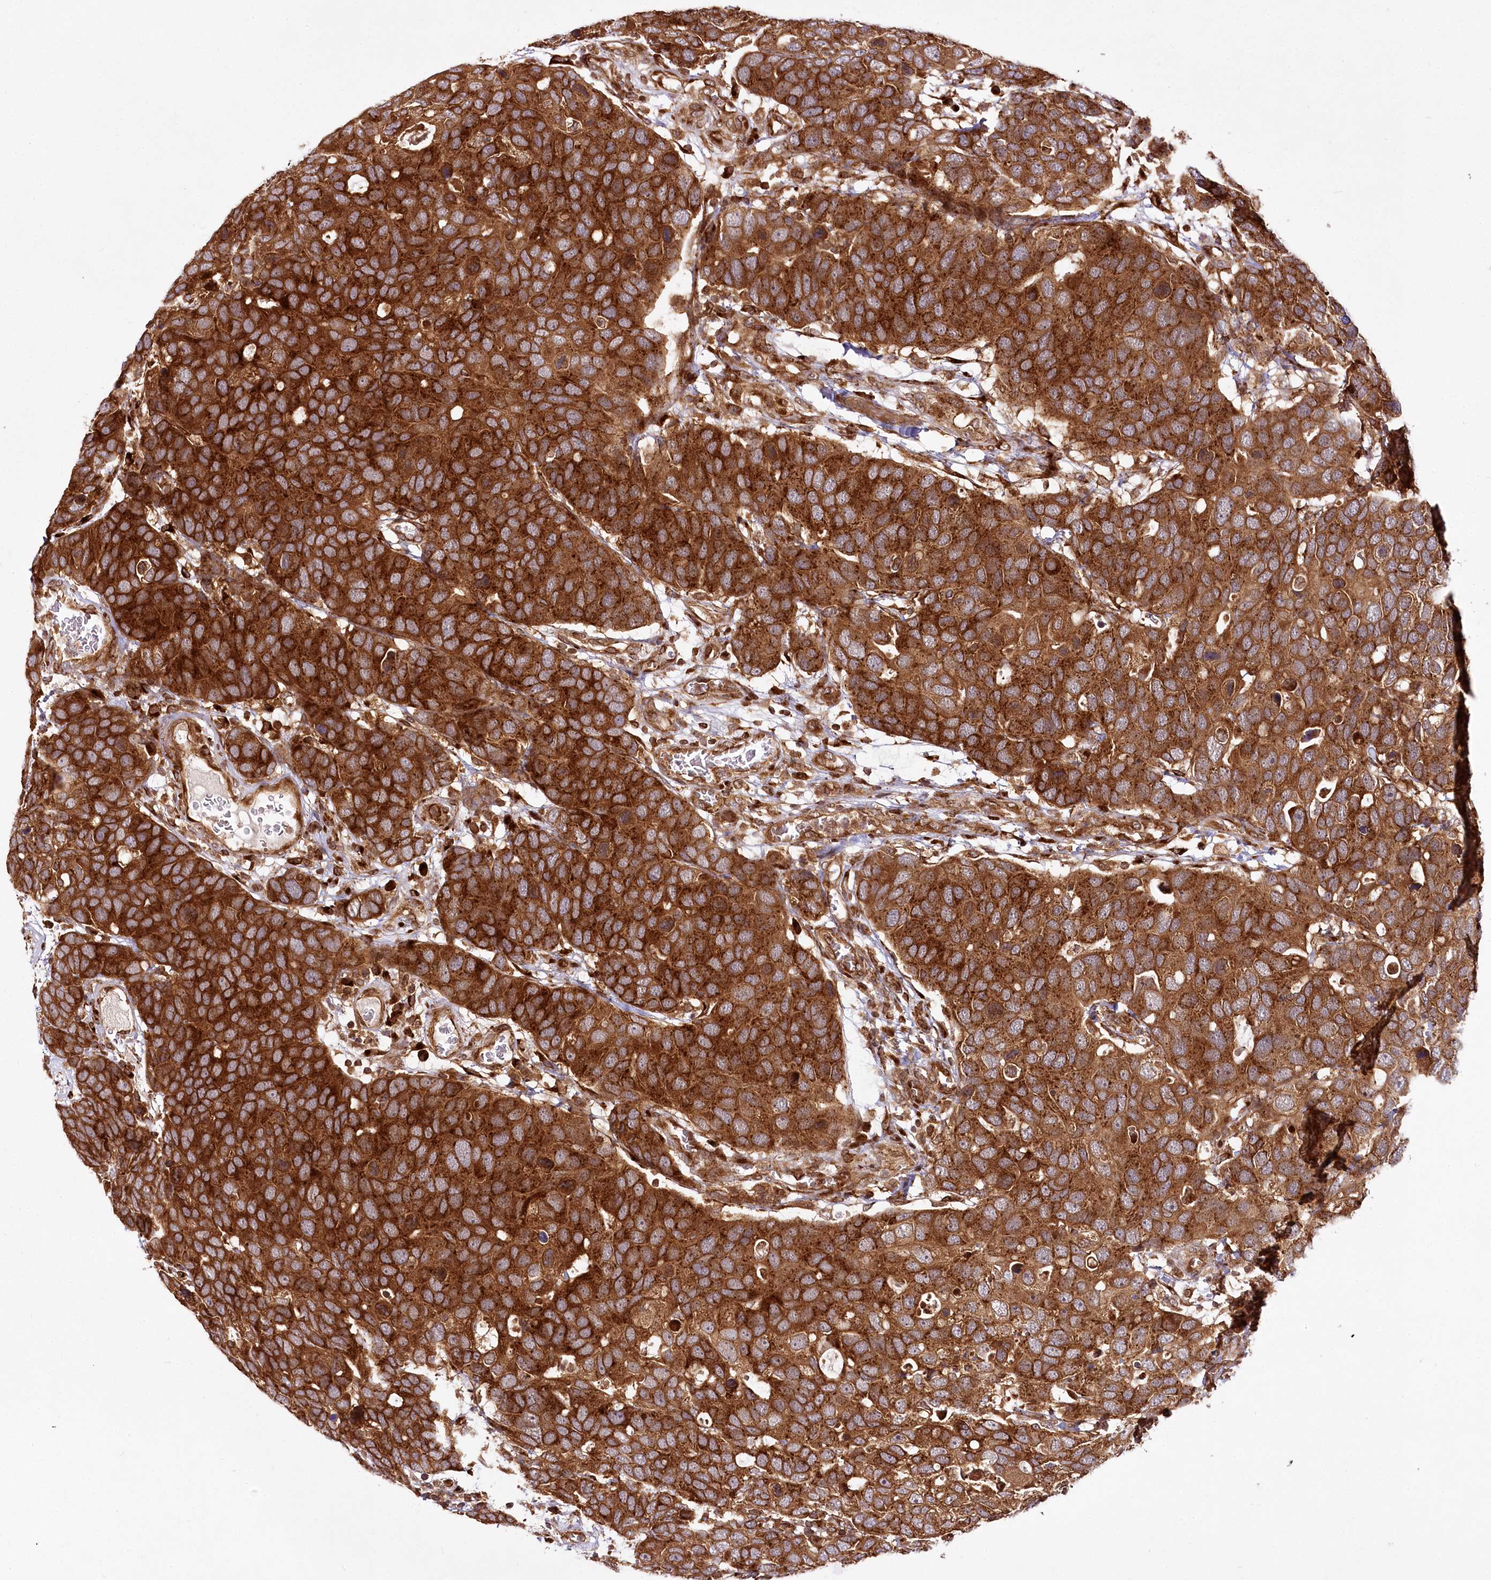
{"staining": {"intensity": "strong", "quantity": ">75%", "location": "cytoplasmic/membranous"}, "tissue": "breast cancer", "cell_type": "Tumor cells", "image_type": "cancer", "snomed": [{"axis": "morphology", "description": "Duct carcinoma"}, {"axis": "topography", "description": "Breast"}], "caption": "Breast cancer was stained to show a protein in brown. There is high levels of strong cytoplasmic/membranous positivity in about >75% of tumor cells.", "gene": "COPG1", "patient": {"sex": "female", "age": 83}}